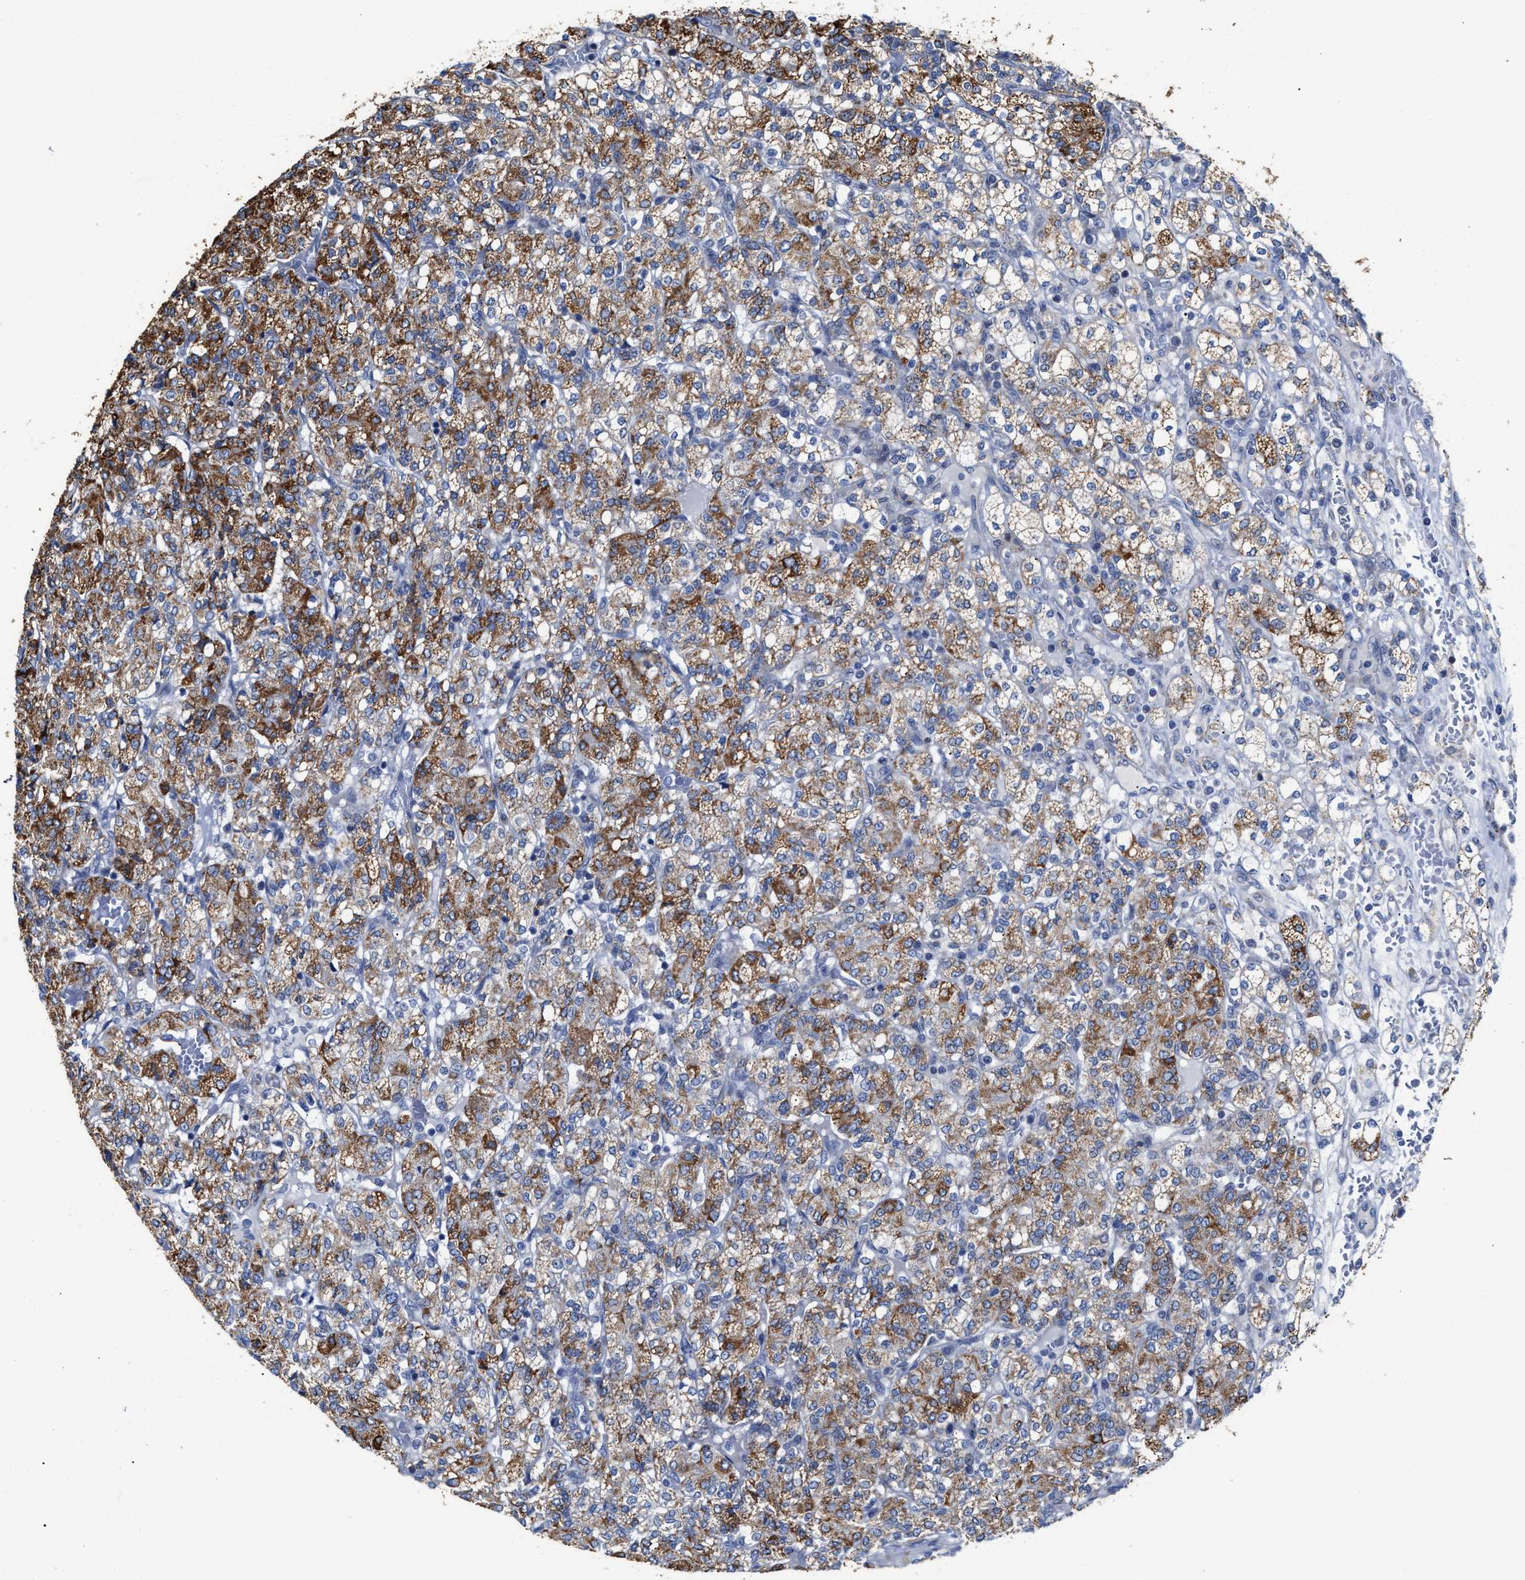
{"staining": {"intensity": "moderate", "quantity": "25%-75%", "location": "cytoplasmic/membranous"}, "tissue": "renal cancer", "cell_type": "Tumor cells", "image_type": "cancer", "snomed": [{"axis": "morphology", "description": "Adenocarcinoma, NOS"}, {"axis": "topography", "description": "Kidney"}], "caption": "The image shows staining of renal cancer, revealing moderate cytoplasmic/membranous protein expression (brown color) within tumor cells. The staining was performed using DAB, with brown indicating positive protein expression. Nuclei are stained blue with hematoxylin.", "gene": "JAG1", "patient": {"sex": "male", "age": 77}}